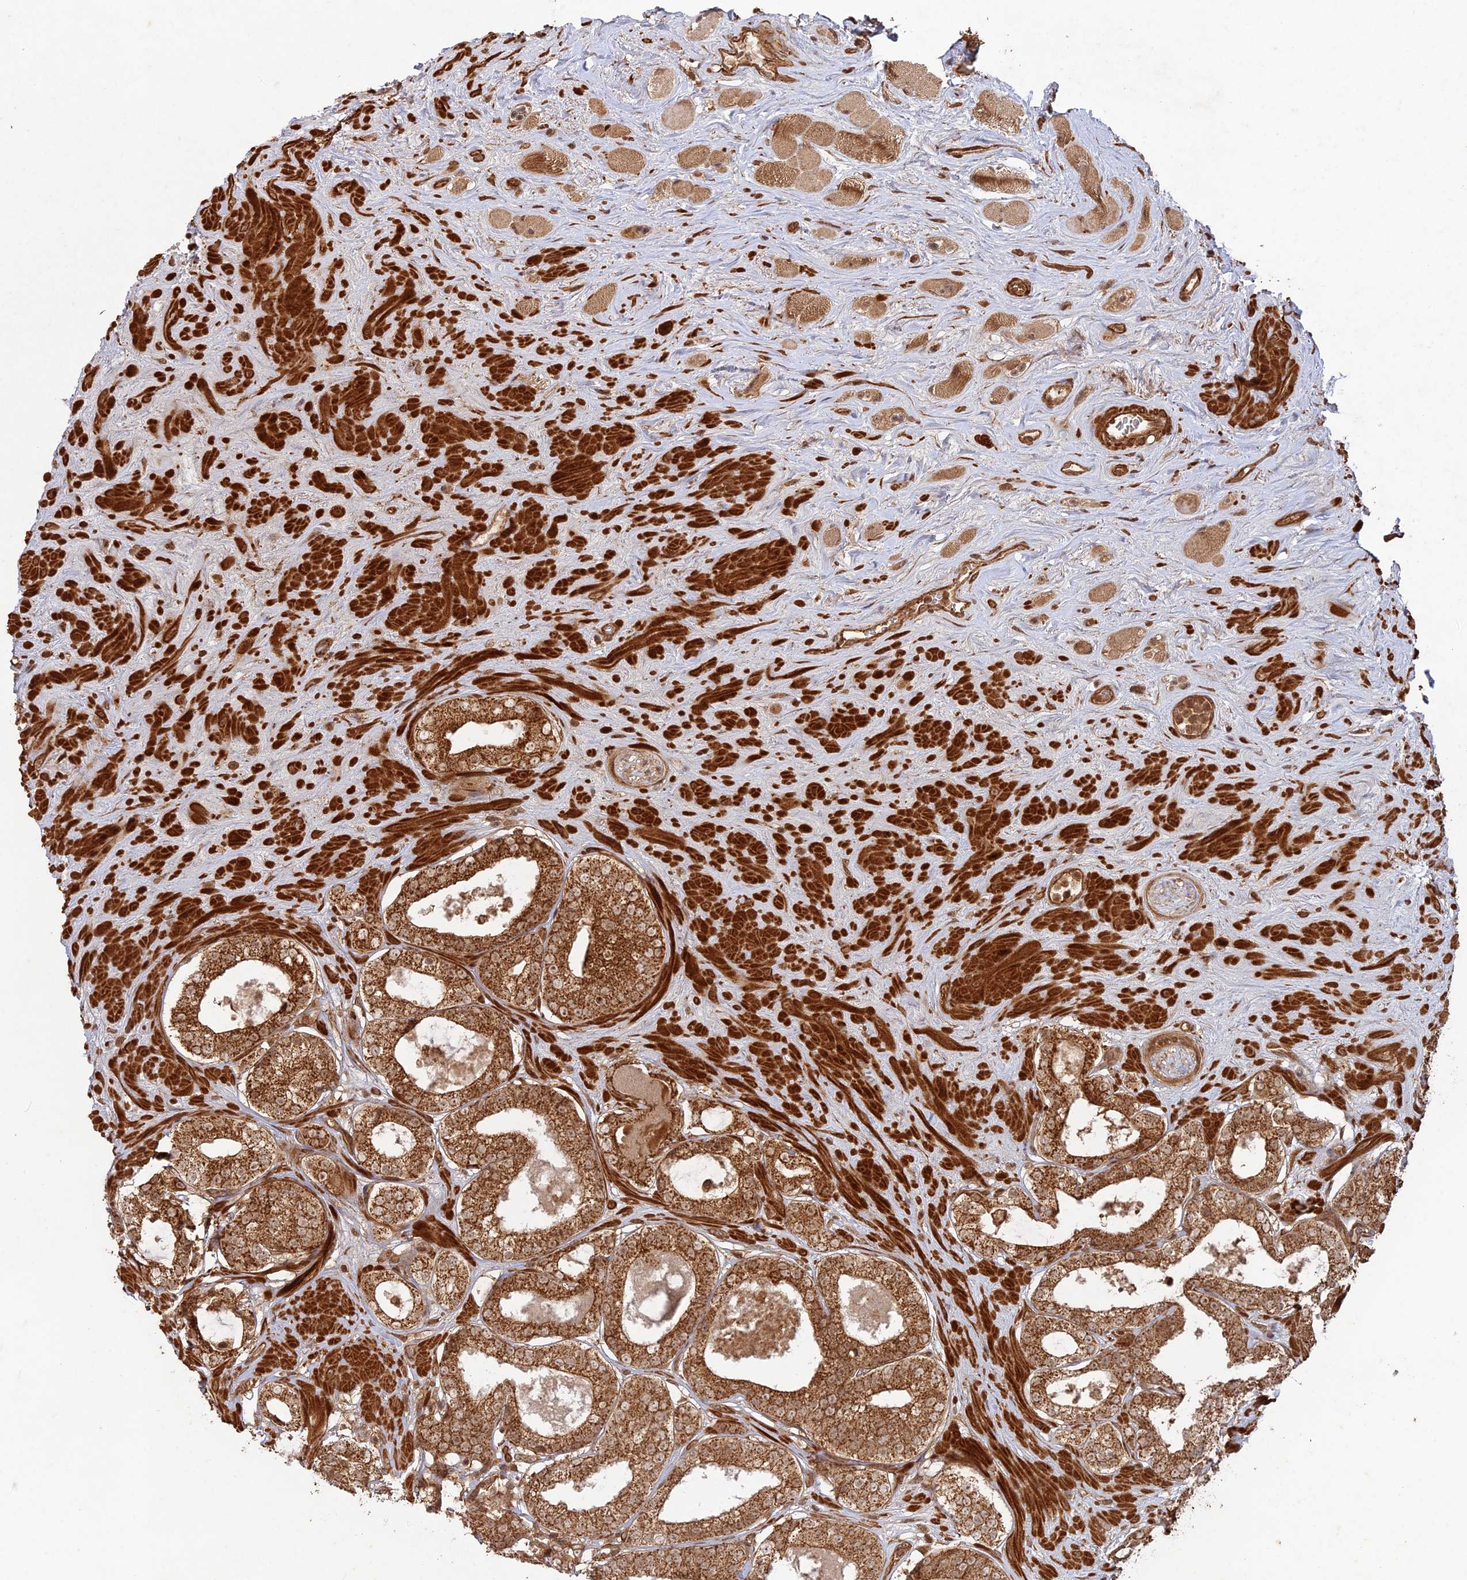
{"staining": {"intensity": "moderate", "quantity": ">75%", "location": "cytoplasmic/membranous"}, "tissue": "prostate cancer", "cell_type": "Tumor cells", "image_type": "cancer", "snomed": [{"axis": "morphology", "description": "Adenocarcinoma, High grade"}, {"axis": "topography", "description": "Prostate"}], "caption": "Moderate cytoplasmic/membranous positivity for a protein is identified in about >75% of tumor cells of prostate cancer (adenocarcinoma (high-grade)) using IHC.", "gene": "CCDC174", "patient": {"sex": "male", "age": 65}}